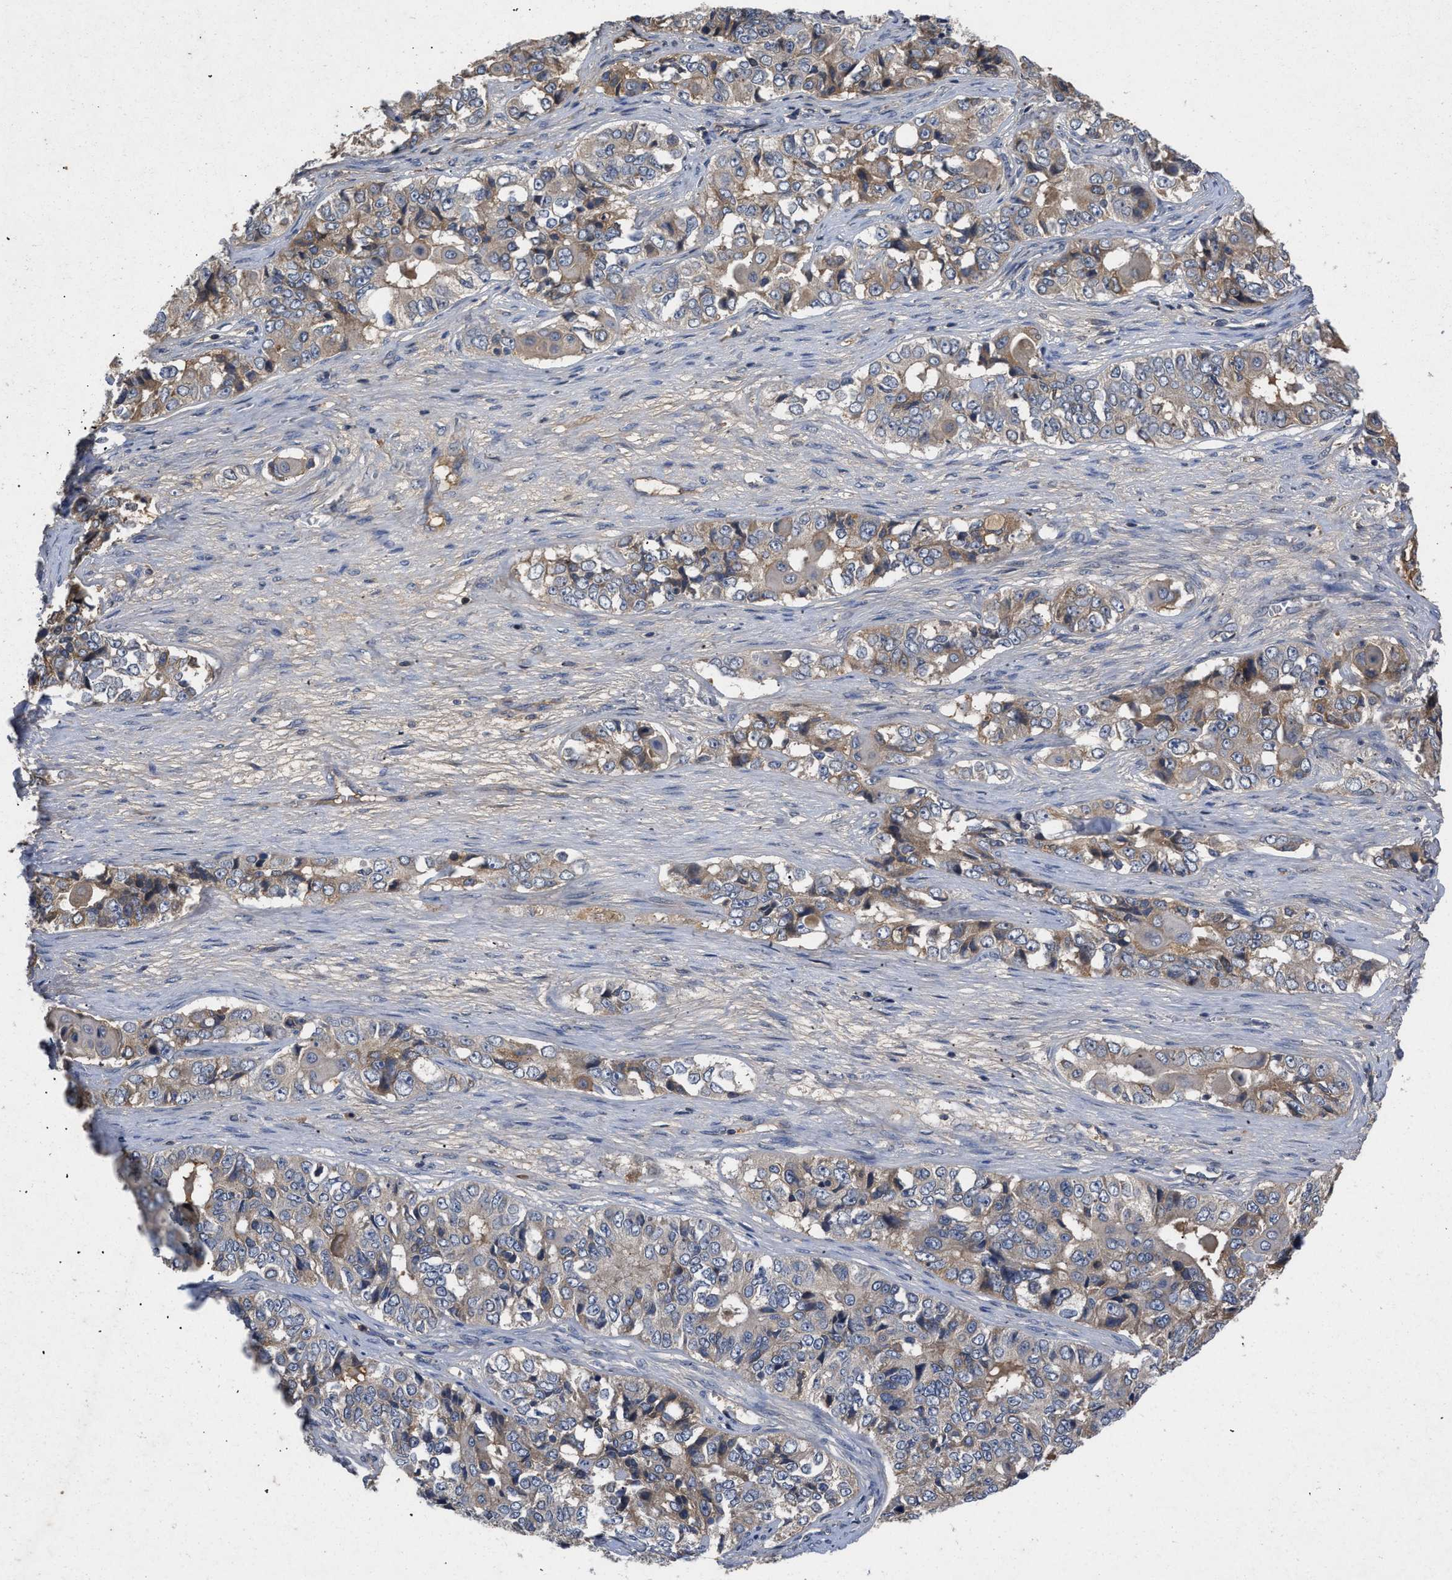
{"staining": {"intensity": "moderate", "quantity": "25%-75%", "location": "cytoplasmic/membranous"}, "tissue": "ovarian cancer", "cell_type": "Tumor cells", "image_type": "cancer", "snomed": [{"axis": "morphology", "description": "Carcinoma, endometroid"}, {"axis": "topography", "description": "Ovary"}], "caption": "Human ovarian endometroid carcinoma stained with a protein marker displays moderate staining in tumor cells.", "gene": "VPS4A", "patient": {"sex": "female", "age": 51}}